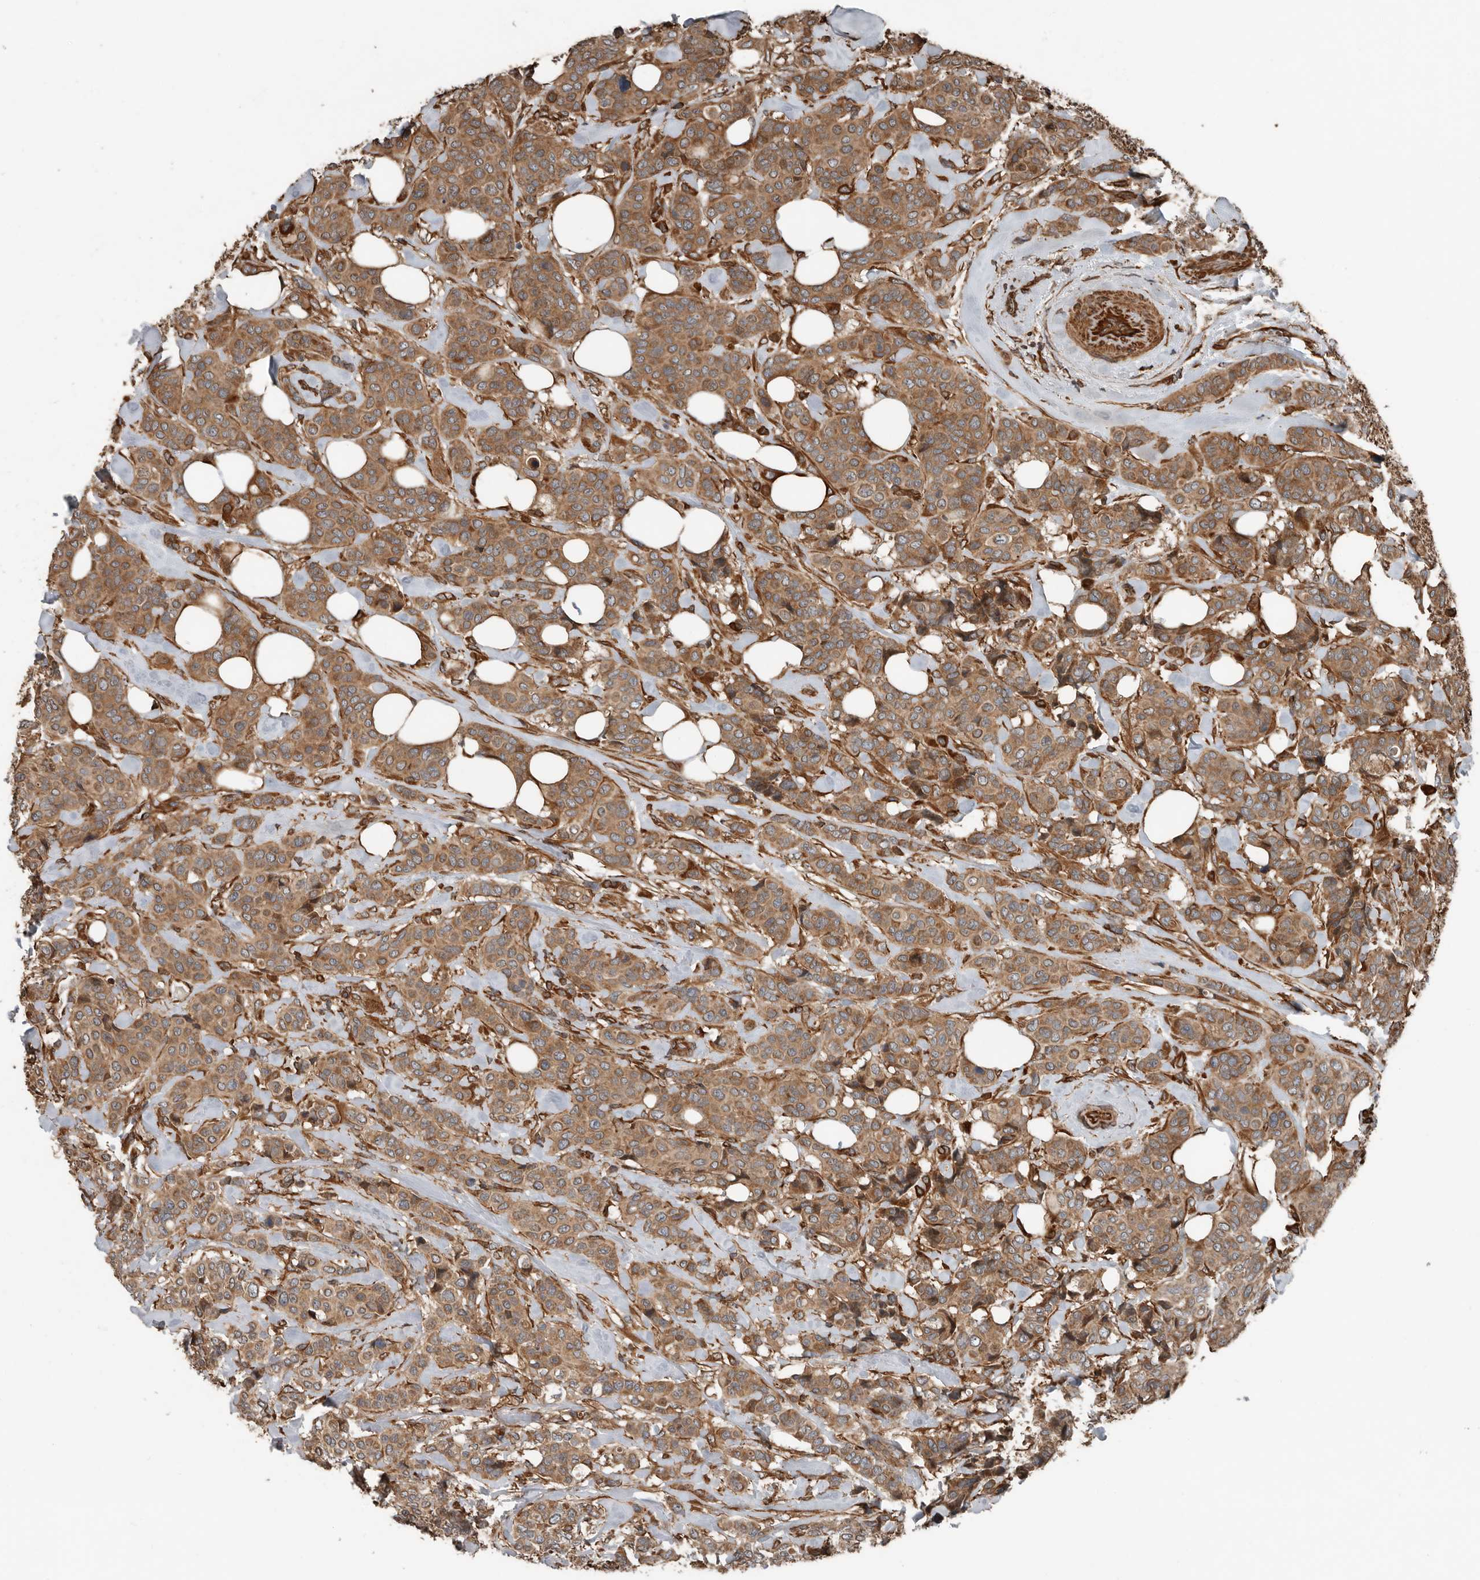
{"staining": {"intensity": "moderate", "quantity": ">75%", "location": "cytoplasmic/membranous"}, "tissue": "breast cancer", "cell_type": "Tumor cells", "image_type": "cancer", "snomed": [{"axis": "morphology", "description": "Lobular carcinoma"}, {"axis": "topography", "description": "Breast"}], "caption": "IHC image of human breast lobular carcinoma stained for a protein (brown), which reveals medium levels of moderate cytoplasmic/membranous staining in approximately >75% of tumor cells.", "gene": "YOD1", "patient": {"sex": "female", "age": 51}}